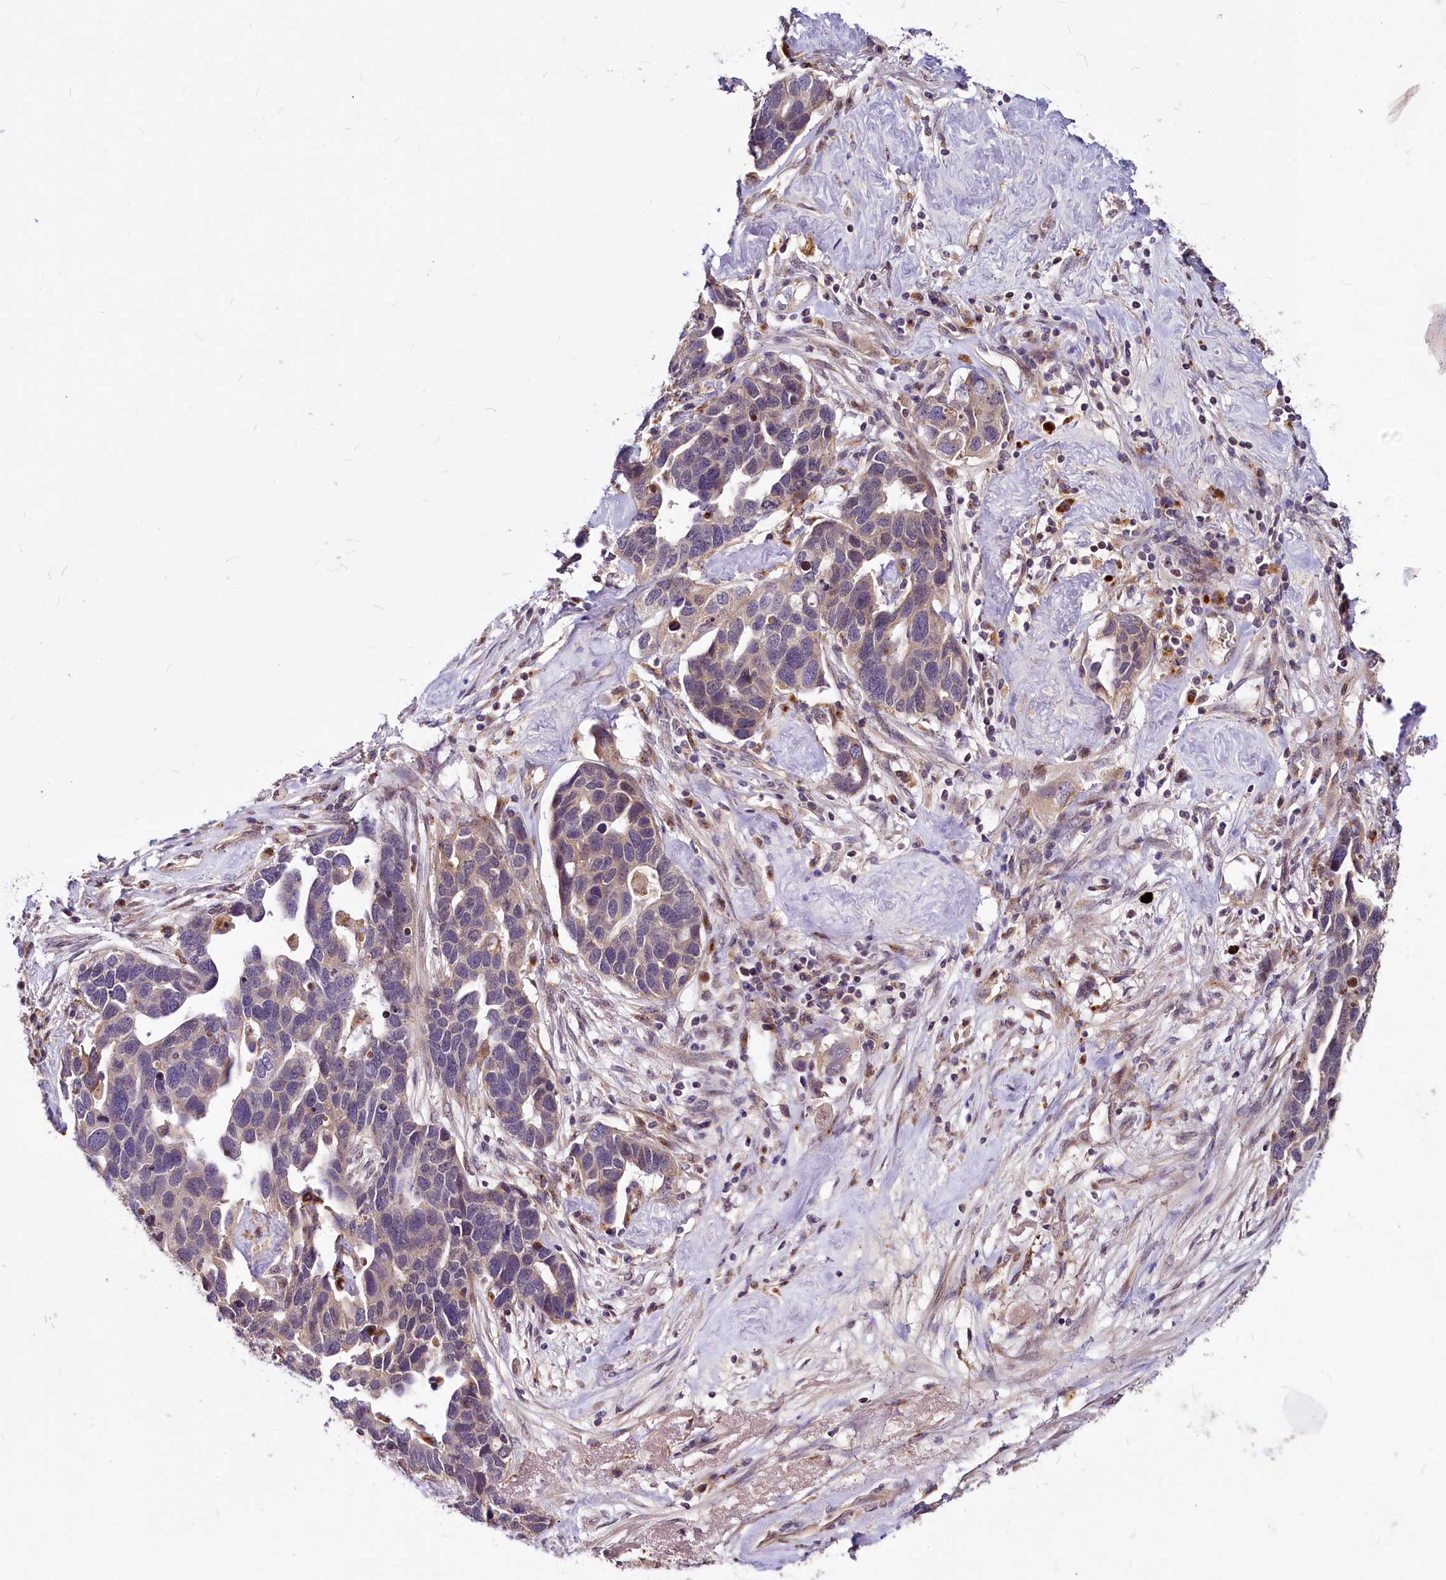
{"staining": {"intensity": "negative", "quantity": "none", "location": "none"}, "tissue": "ovarian cancer", "cell_type": "Tumor cells", "image_type": "cancer", "snomed": [{"axis": "morphology", "description": "Cystadenocarcinoma, serous, NOS"}, {"axis": "topography", "description": "Ovary"}], "caption": "This micrograph is of ovarian serous cystadenocarcinoma stained with immunohistochemistry to label a protein in brown with the nuclei are counter-stained blue. There is no positivity in tumor cells.", "gene": "C11orf86", "patient": {"sex": "female", "age": 54}}